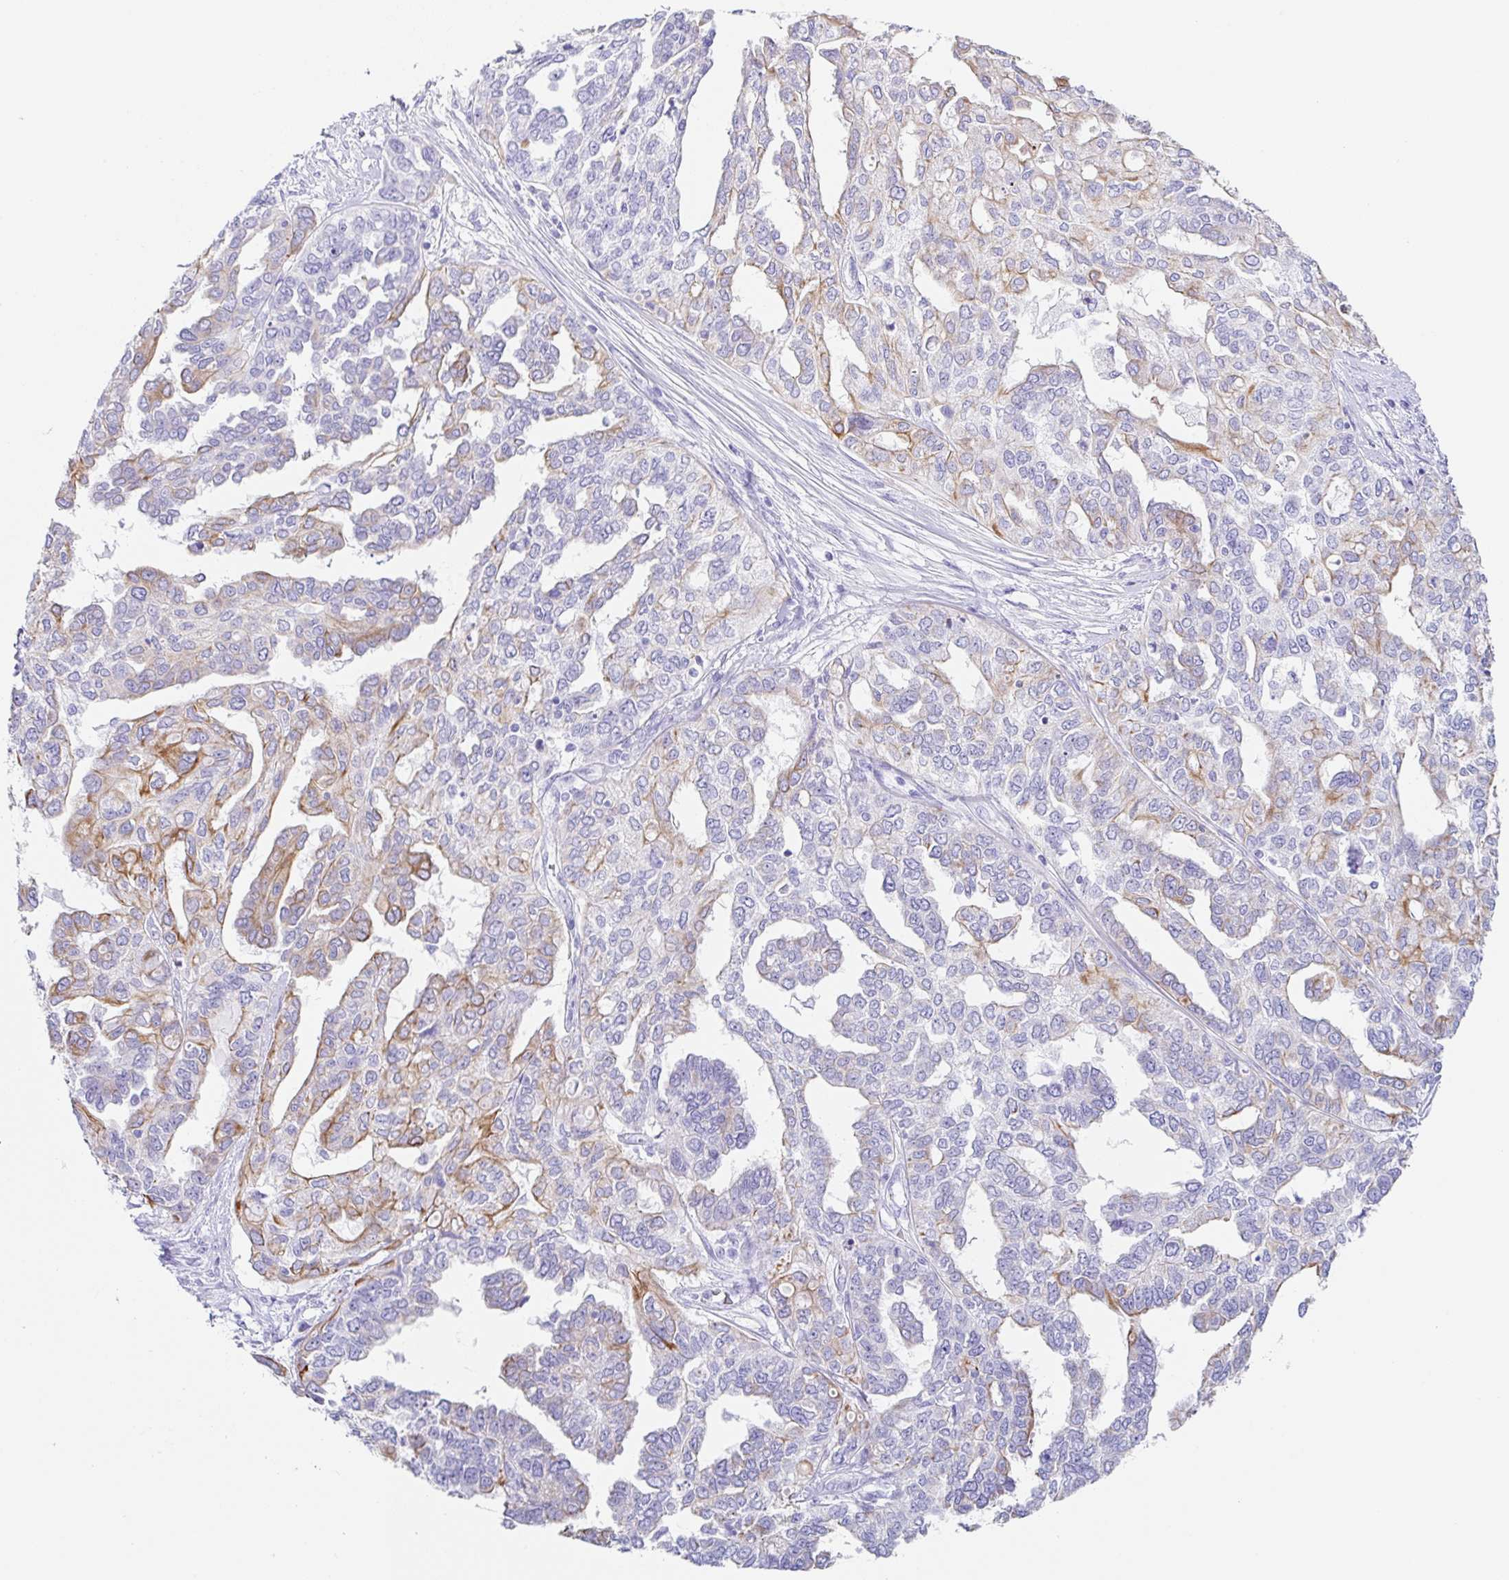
{"staining": {"intensity": "moderate", "quantity": "<25%", "location": "cytoplasmic/membranous"}, "tissue": "ovarian cancer", "cell_type": "Tumor cells", "image_type": "cancer", "snomed": [{"axis": "morphology", "description": "Cystadenocarcinoma, serous, NOS"}, {"axis": "topography", "description": "Ovary"}], "caption": "A brown stain shows moderate cytoplasmic/membranous staining of a protein in human serous cystadenocarcinoma (ovarian) tumor cells.", "gene": "CLDND2", "patient": {"sex": "female", "age": 53}}